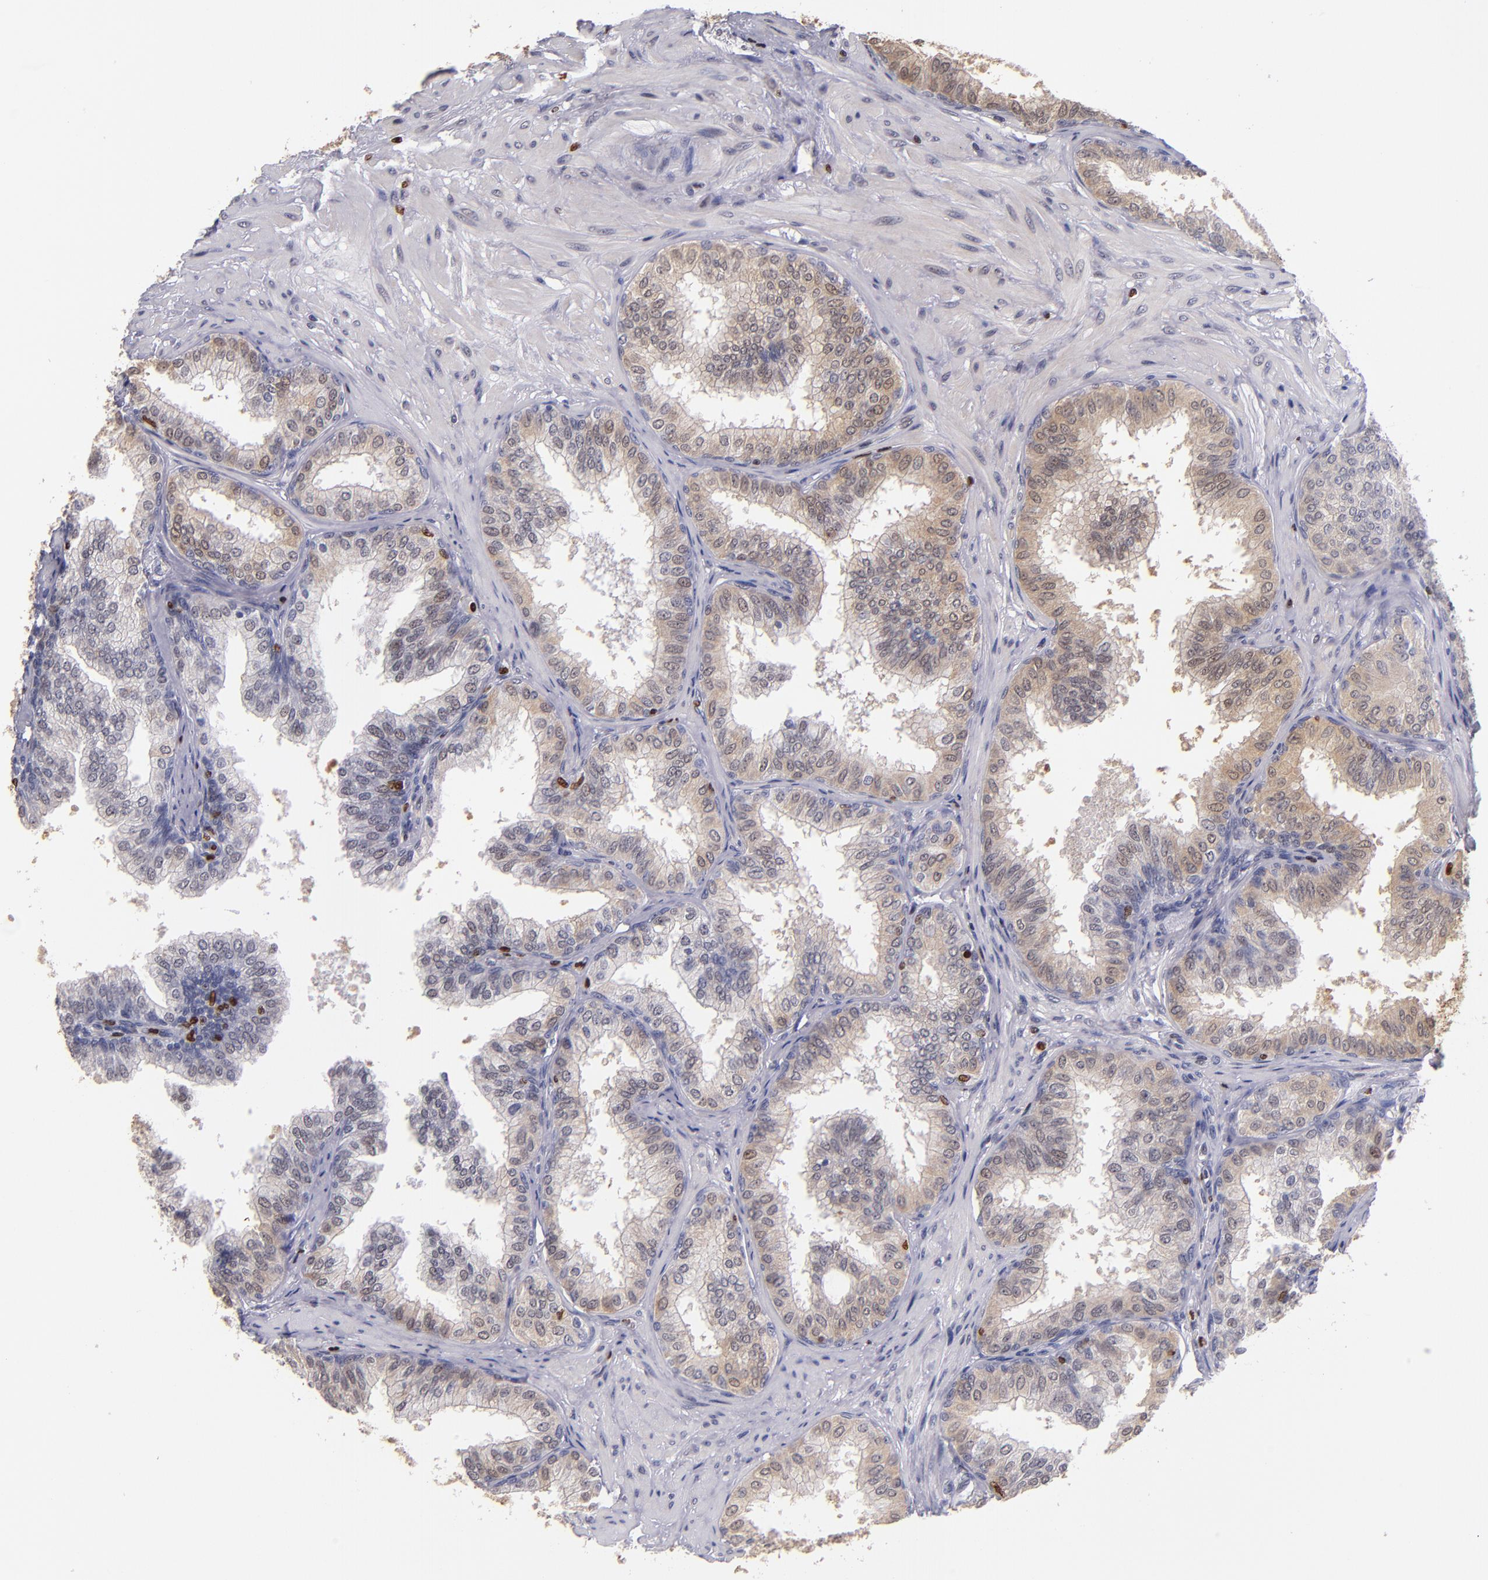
{"staining": {"intensity": "moderate", "quantity": "<25%", "location": "nuclear"}, "tissue": "prostate", "cell_type": "Glandular cells", "image_type": "normal", "snomed": [{"axis": "morphology", "description": "Normal tissue, NOS"}, {"axis": "topography", "description": "Prostate"}], "caption": "This image reveals immunohistochemistry (IHC) staining of benign human prostate, with low moderate nuclear staining in about <25% of glandular cells.", "gene": "CDKL5", "patient": {"sex": "male", "age": 60}}